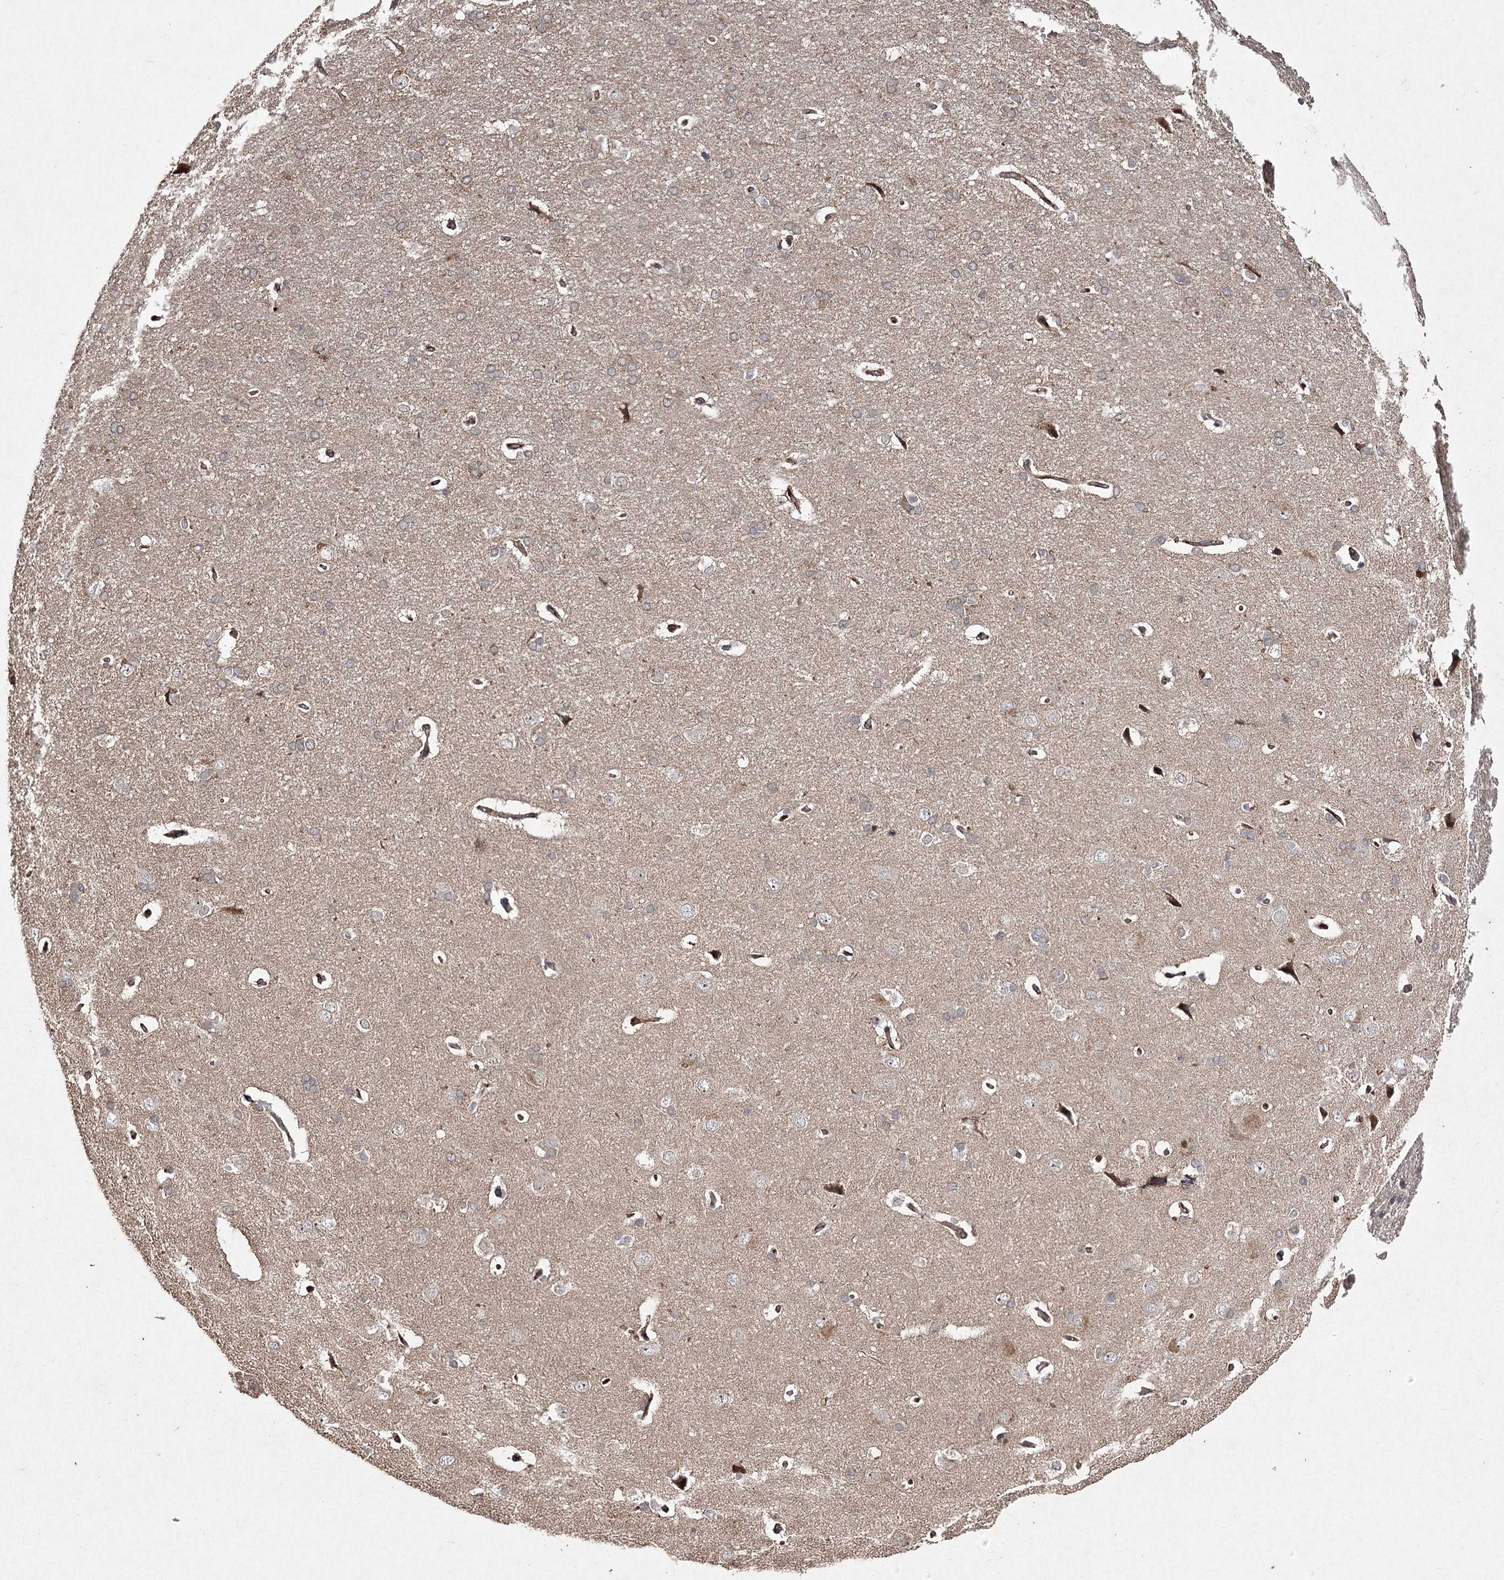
{"staining": {"intensity": "moderate", "quantity": ">75%", "location": "cytoplasmic/membranous"}, "tissue": "cerebral cortex", "cell_type": "Endothelial cells", "image_type": "normal", "snomed": [{"axis": "morphology", "description": "Normal tissue, NOS"}, {"axis": "topography", "description": "Cerebral cortex"}], "caption": "Protein analysis of unremarkable cerebral cortex reveals moderate cytoplasmic/membranous staining in approximately >75% of endothelial cells.", "gene": "FANCL", "patient": {"sex": "male", "age": 62}}